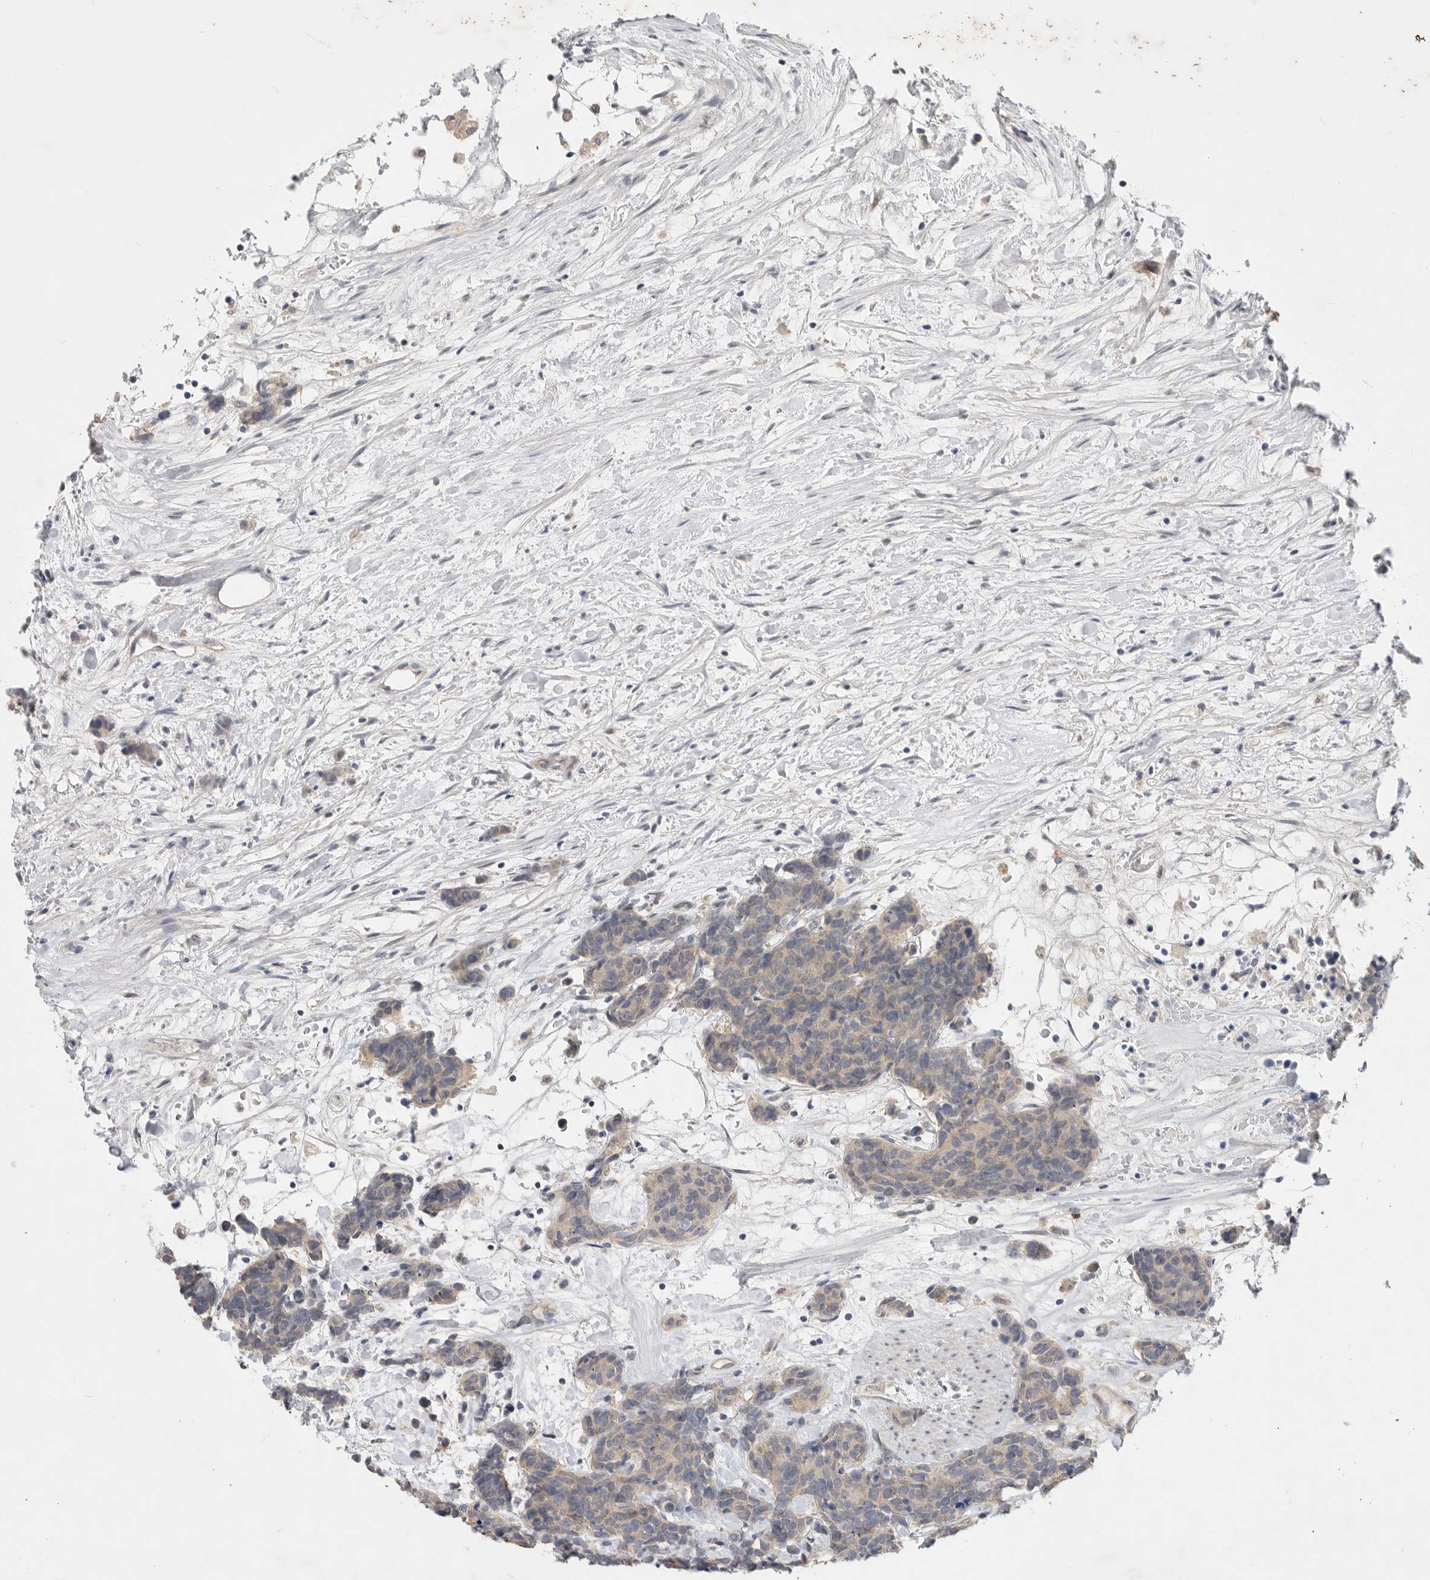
{"staining": {"intensity": "weak", "quantity": ">75%", "location": "cytoplasmic/membranous"}, "tissue": "carcinoid", "cell_type": "Tumor cells", "image_type": "cancer", "snomed": [{"axis": "morphology", "description": "Carcinoma, NOS"}, {"axis": "morphology", "description": "Carcinoid, malignant, NOS"}, {"axis": "topography", "description": "Urinary bladder"}], "caption": "A high-resolution photomicrograph shows IHC staining of carcinoid (malignant), which demonstrates weak cytoplasmic/membranous expression in about >75% of tumor cells.", "gene": "ITGAD", "patient": {"sex": "male", "age": 57}}